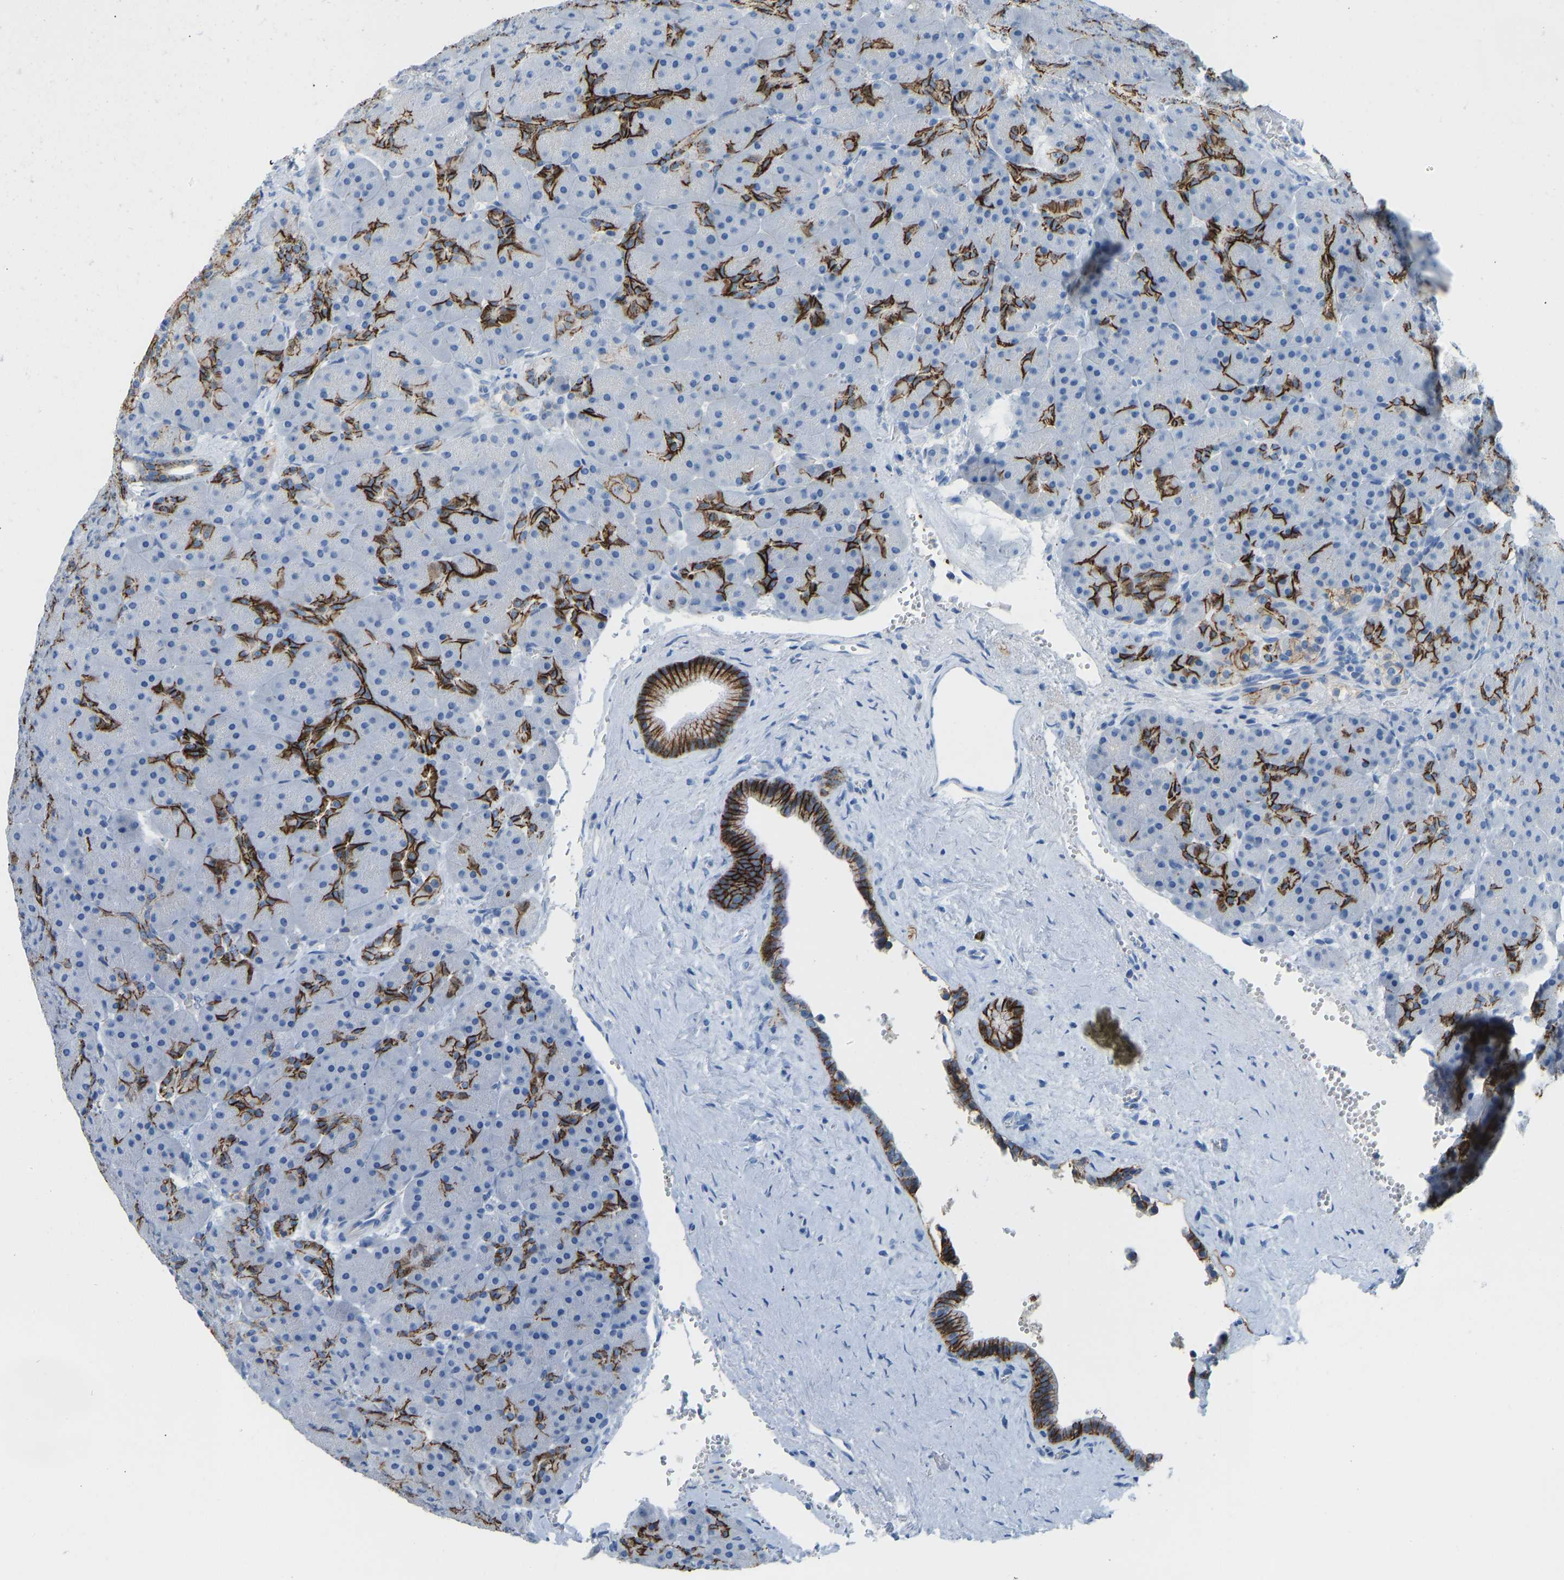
{"staining": {"intensity": "strong", "quantity": "25%-75%", "location": "cytoplasmic/membranous"}, "tissue": "pancreas", "cell_type": "Exocrine glandular cells", "image_type": "normal", "snomed": [{"axis": "morphology", "description": "Normal tissue, NOS"}, {"axis": "topography", "description": "Pancreas"}], "caption": "Protein staining of normal pancreas displays strong cytoplasmic/membranous staining in approximately 25%-75% of exocrine glandular cells. Nuclei are stained in blue.", "gene": "ATP1A1", "patient": {"sex": "male", "age": 66}}